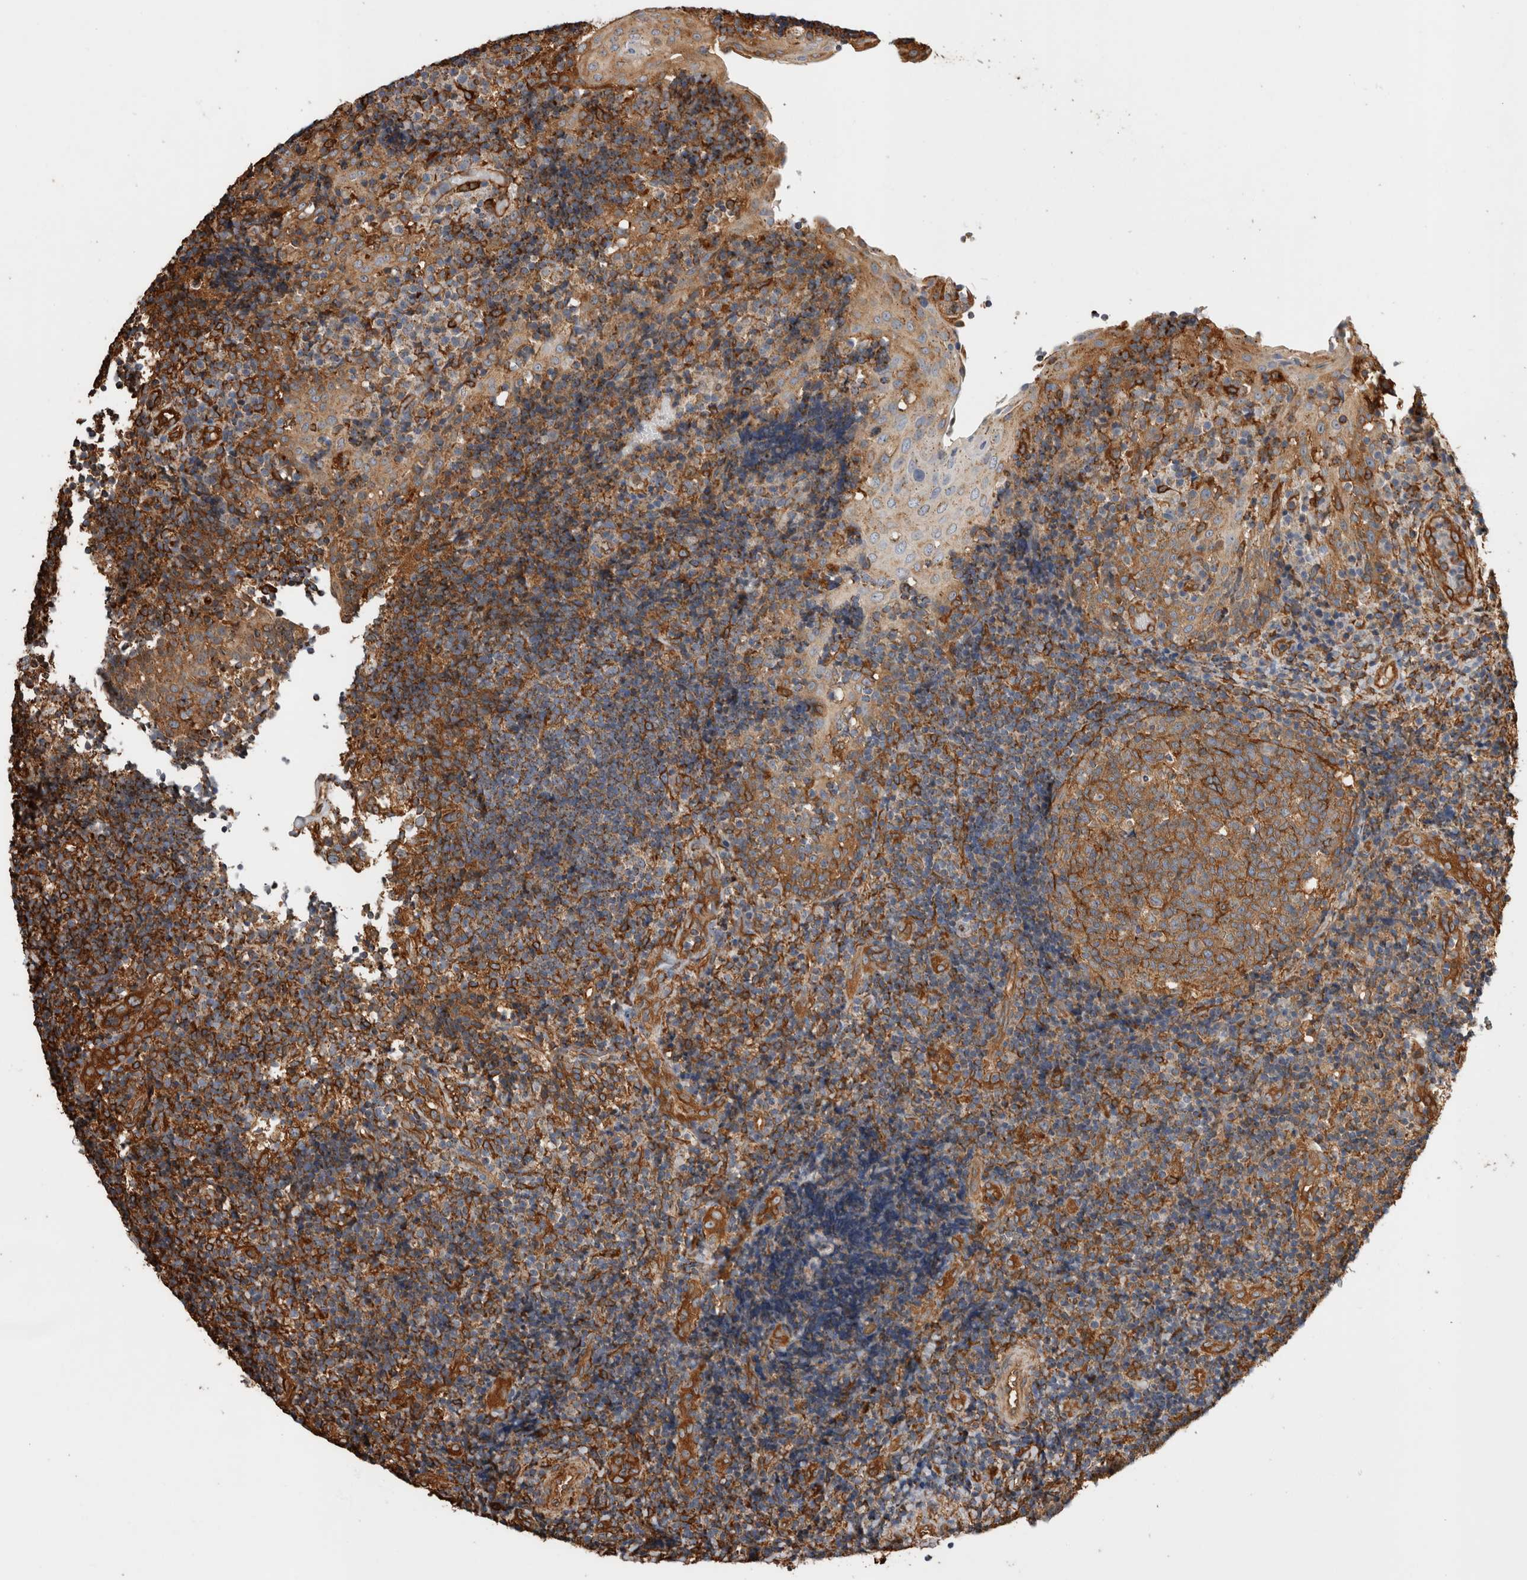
{"staining": {"intensity": "moderate", "quantity": ">75%", "location": "cytoplasmic/membranous"}, "tissue": "tonsil", "cell_type": "Germinal center cells", "image_type": "normal", "snomed": [{"axis": "morphology", "description": "Normal tissue, NOS"}, {"axis": "topography", "description": "Tonsil"}], "caption": "A micrograph of tonsil stained for a protein displays moderate cytoplasmic/membranous brown staining in germinal center cells. (DAB (3,3'-diaminobenzidine) = brown stain, brightfield microscopy at high magnification).", "gene": "ZNF397", "patient": {"sex": "female", "age": 40}}